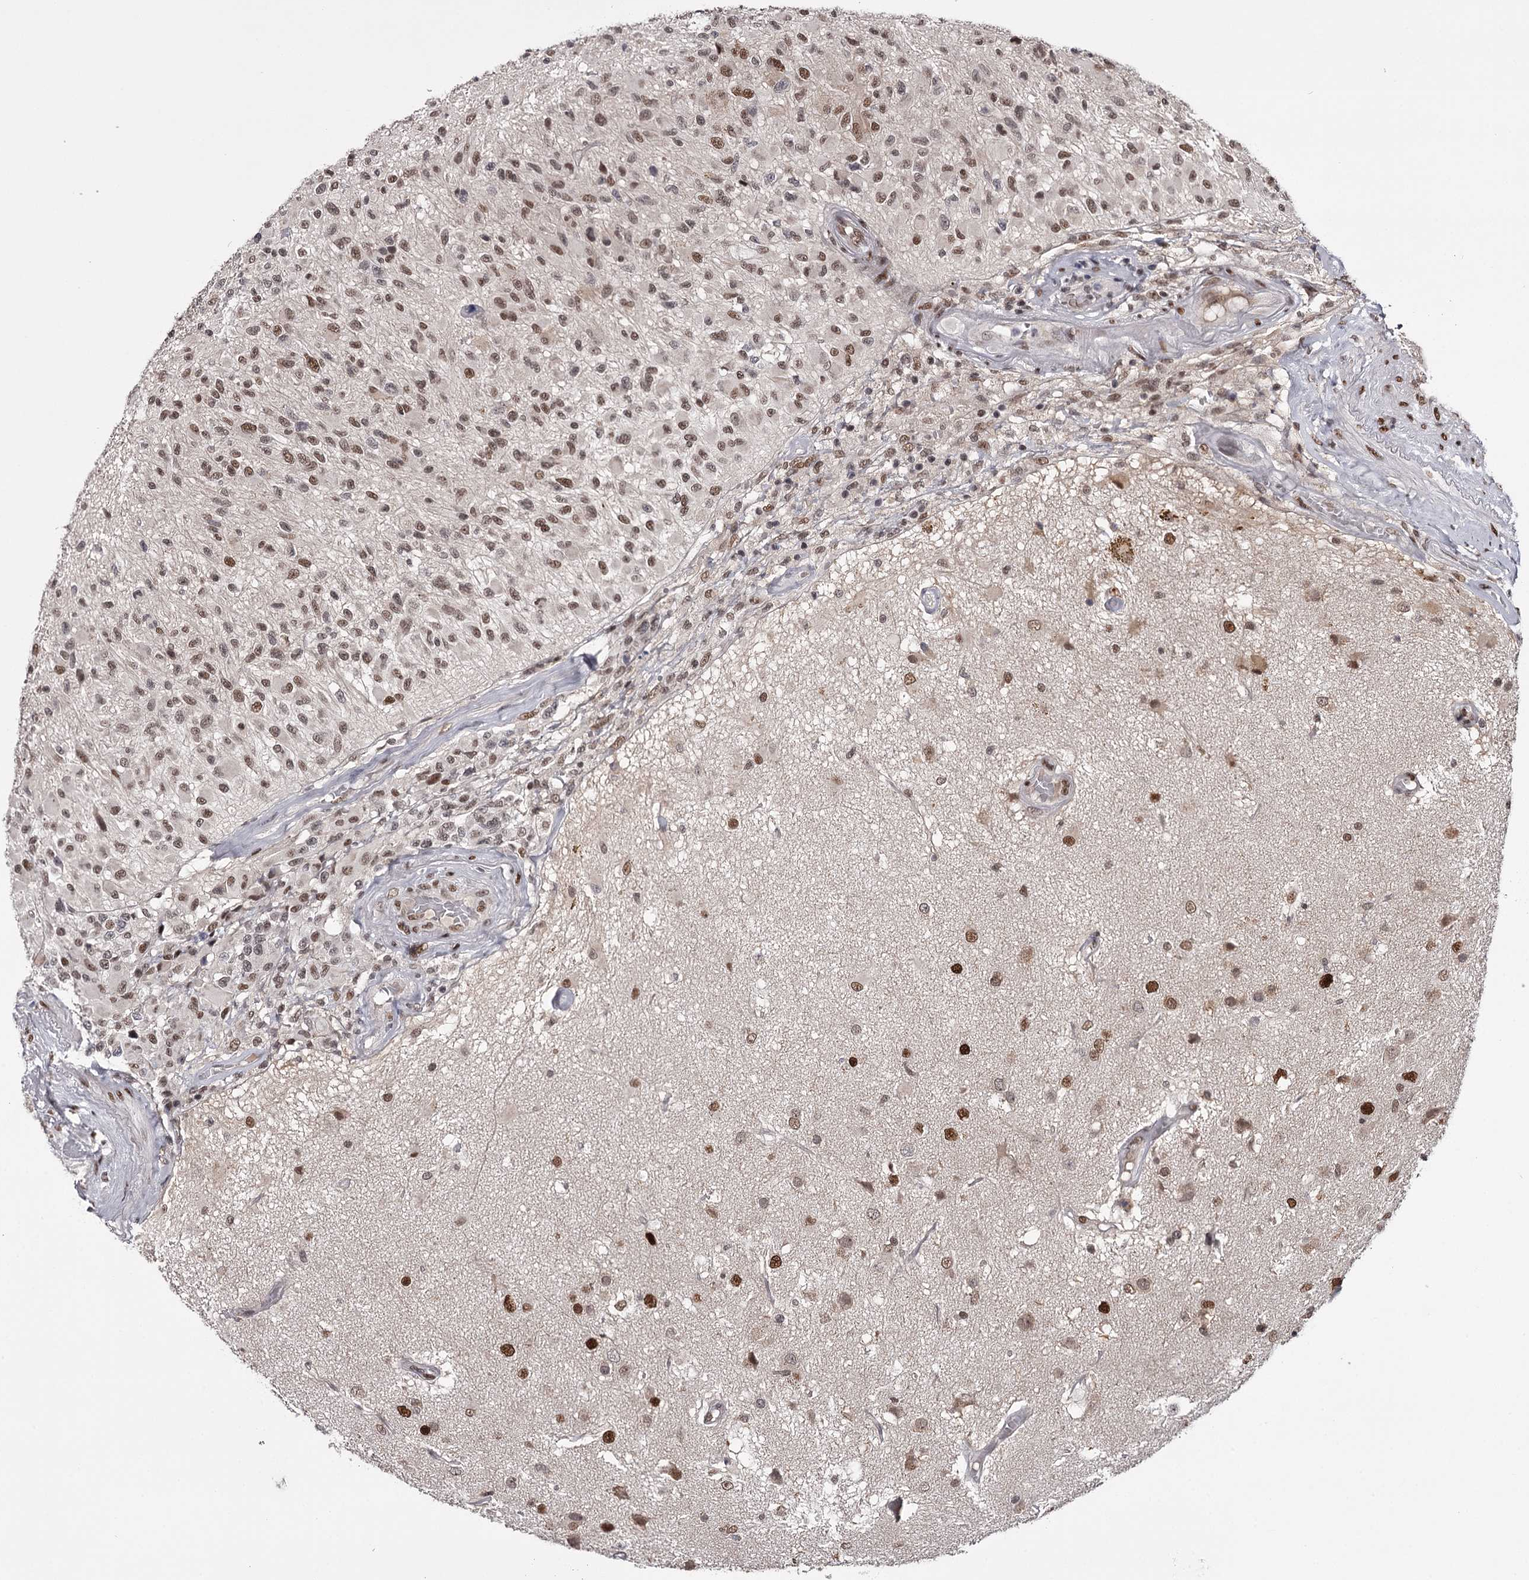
{"staining": {"intensity": "moderate", "quantity": ">75%", "location": "nuclear"}, "tissue": "glioma", "cell_type": "Tumor cells", "image_type": "cancer", "snomed": [{"axis": "morphology", "description": "Glioma, malignant, High grade"}, {"axis": "morphology", "description": "Glioblastoma, NOS"}, {"axis": "topography", "description": "Brain"}], "caption": "Glioblastoma stained with a protein marker exhibits moderate staining in tumor cells.", "gene": "TTC33", "patient": {"sex": "male", "age": 60}}